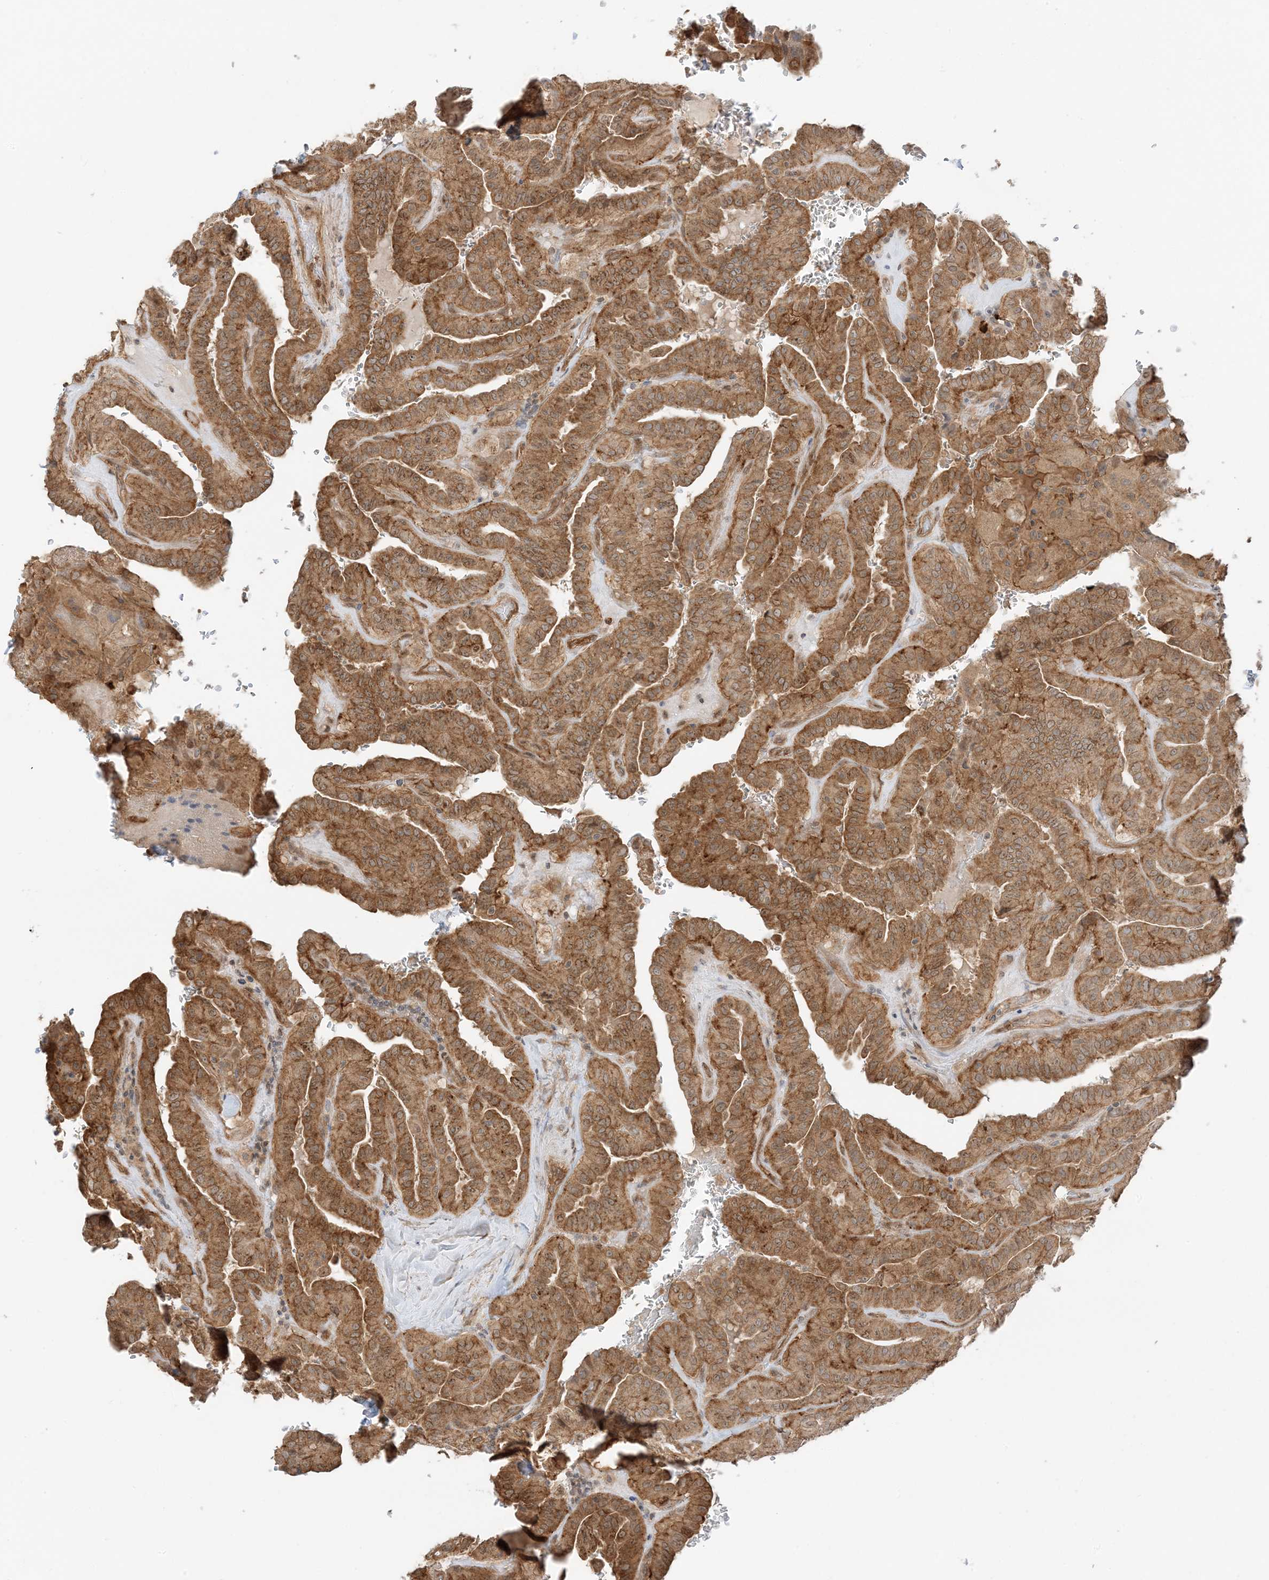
{"staining": {"intensity": "moderate", "quantity": ">75%", "location": "cytoplasmic/membranous"}, "tissue": "thyroid cancer", "cell_type": "Tumor cells", "image_type": "cancer", "snomed": [{"axis": "morphology", "description": "Papillary adenocarcinoma, NOS"}, {"axis": "topography", "description": "Thyroid gland"}], "caption": "Approximately >75% of tumor cells in human thyroid cancer demonstrate moderate cytoplasmic/membranous protein staining as visualized by brown immunohistochemical staining.", "gene": "UBAP2L", "patient": {"sex": "male", "age": 77}}